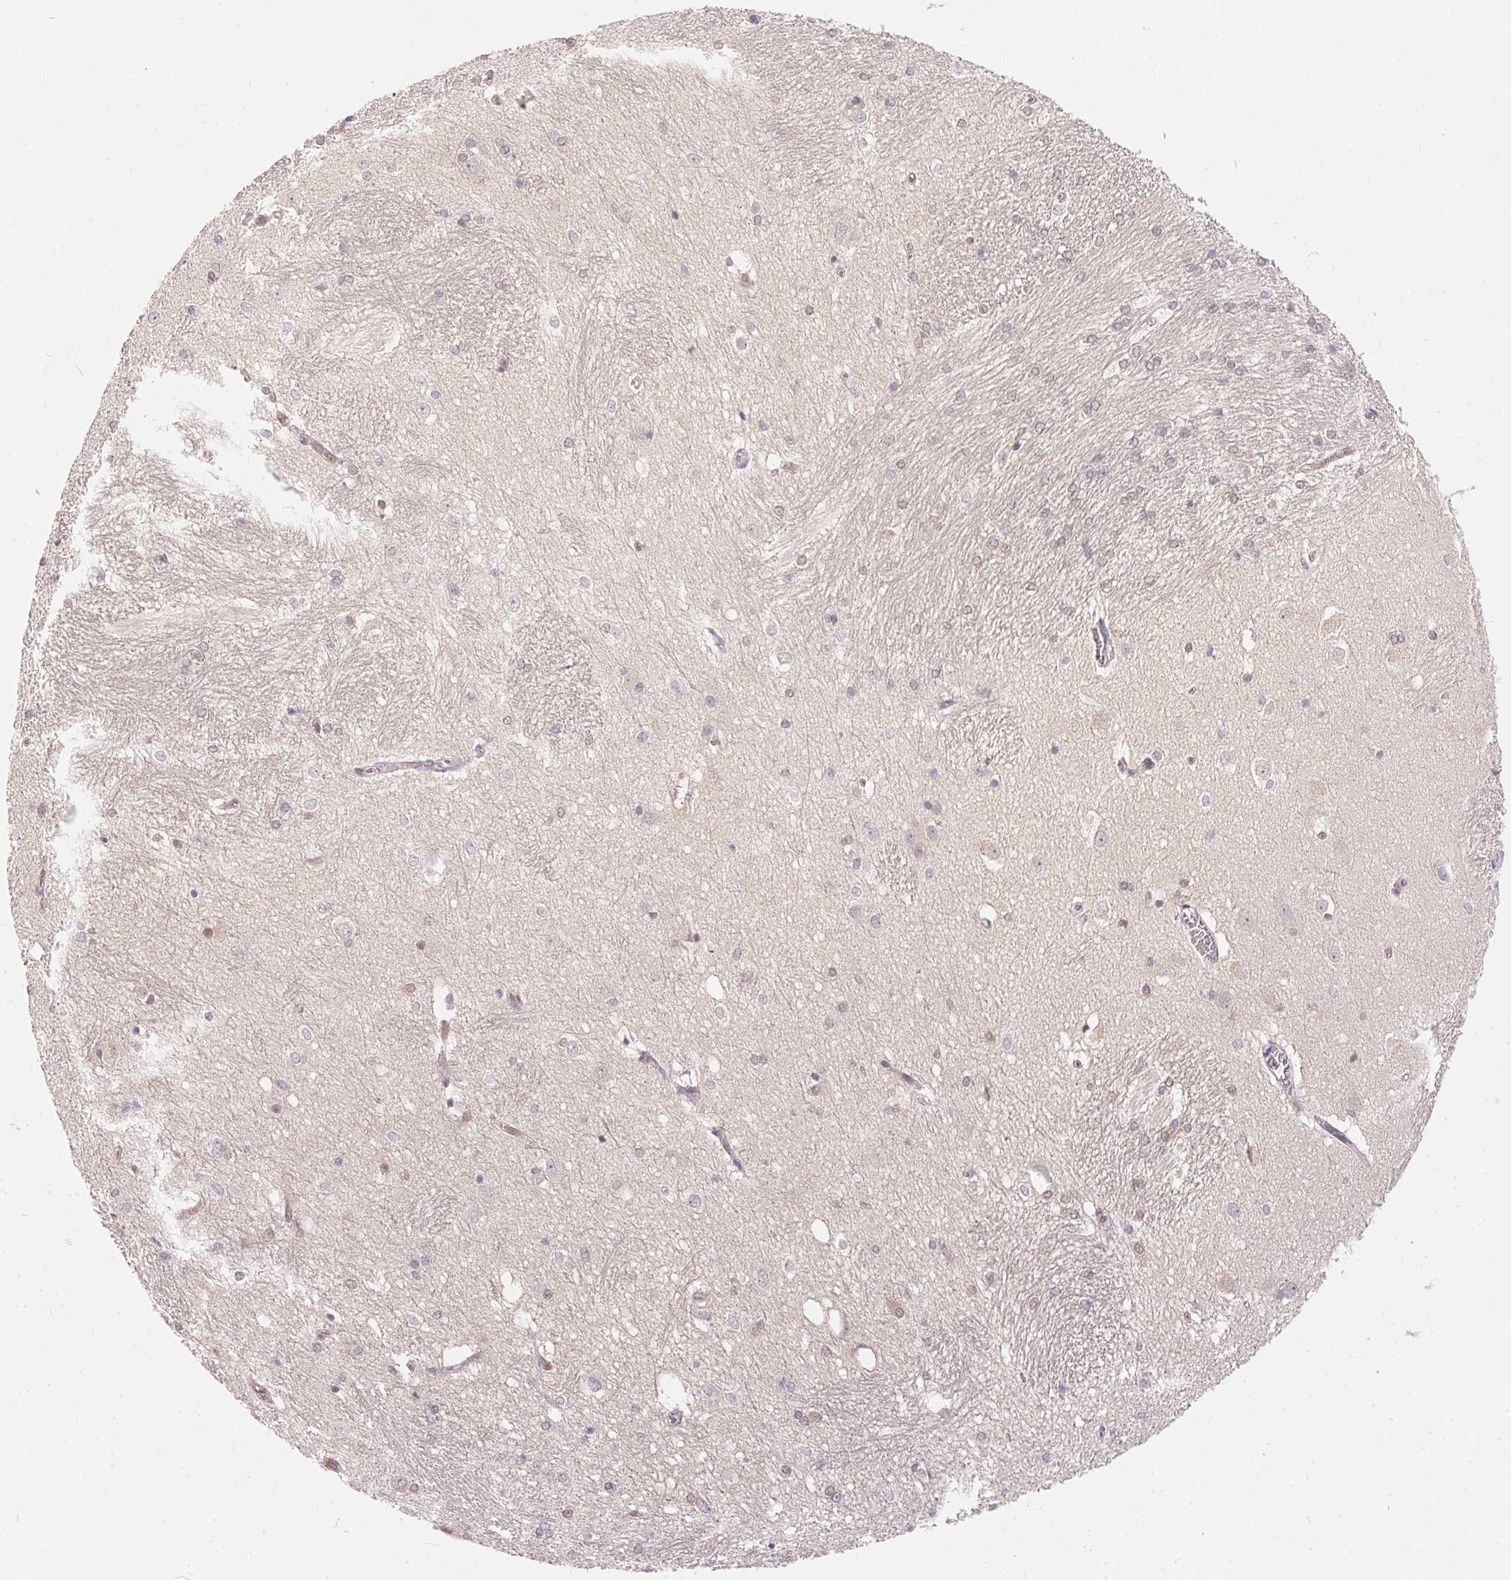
{"staining": {"intensity": "negative", "quantity": "none", "location": "none"}, "tissue": "hippocampus", "cell_type": "Glial cells", "image_type": "normal", "snomed": [{"axis": "morphology", "description": "Normal tissue, NOS"}, {"axis": "topography", "description": "Cerebral cortex"}, {"axis": "topography", "description": "Hippocampus"}], "caption": "High power microscopy photomicrograph of an immunohistochemistry image of normal hippocampus, revealing no significant expression in glial cells.", "gene": "BLMH", "patient": {"sex": "female", "age": 19}}